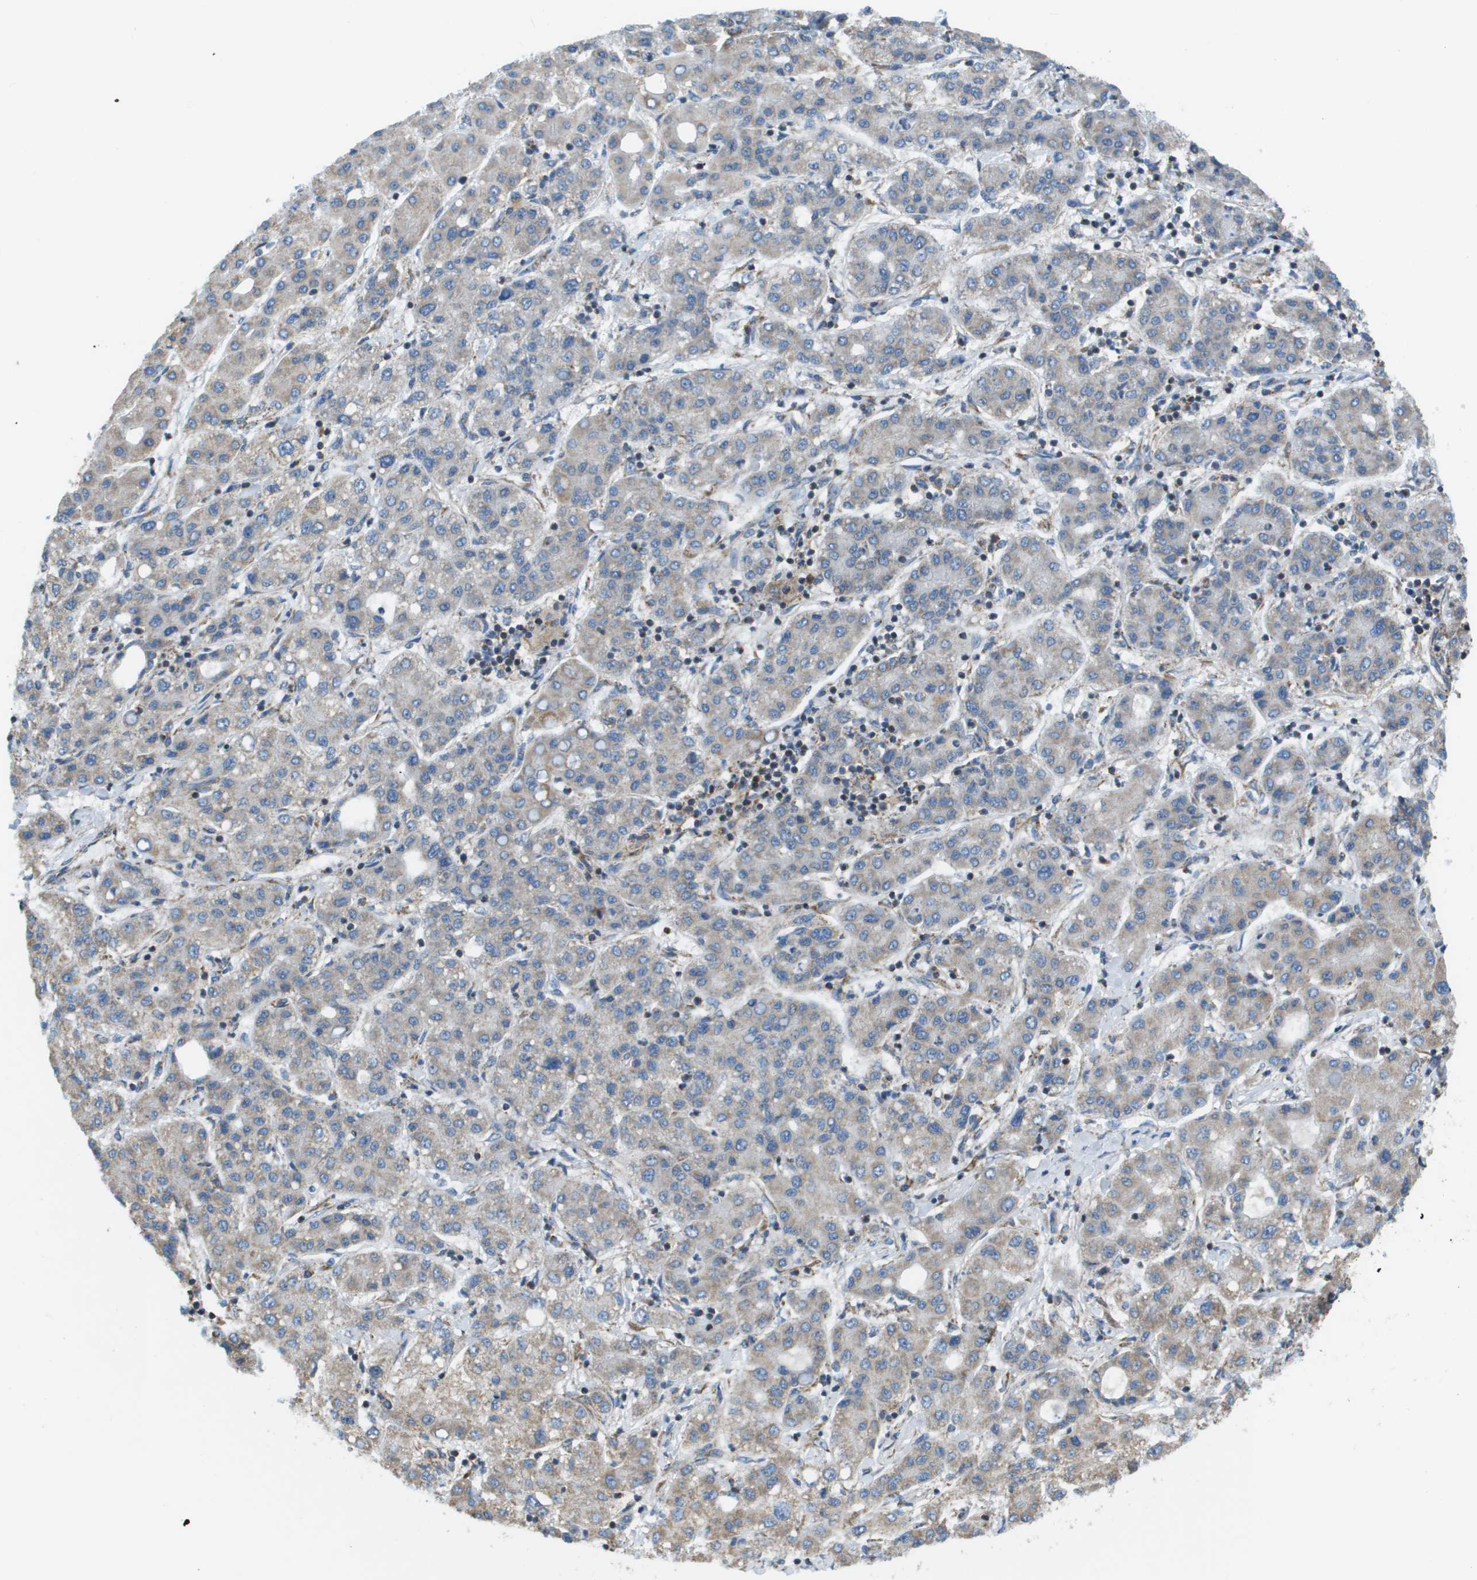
{"staining": {"intensity": "weak", "quantity": ">75%", "location": "cytoplasmic/membranous"}, "tissue": "liver cancer", "cell_type": "Tumor cells", "image_type": "cancer", "snomed": [{"axis": "morphology", "description": "Carcinoma, Hepatocellular, NOS"}, {"axis": "topography", "description": "Liver"}], "caption": "Brown immunohistochemical staining in human liver cancer (hepatocellular carcinoma) shows weak cytoplasmic/membranous expression in about >75% of tumor cells.", "gene": "TAOK3", "patient": {"sex": "male", "age": 65}}